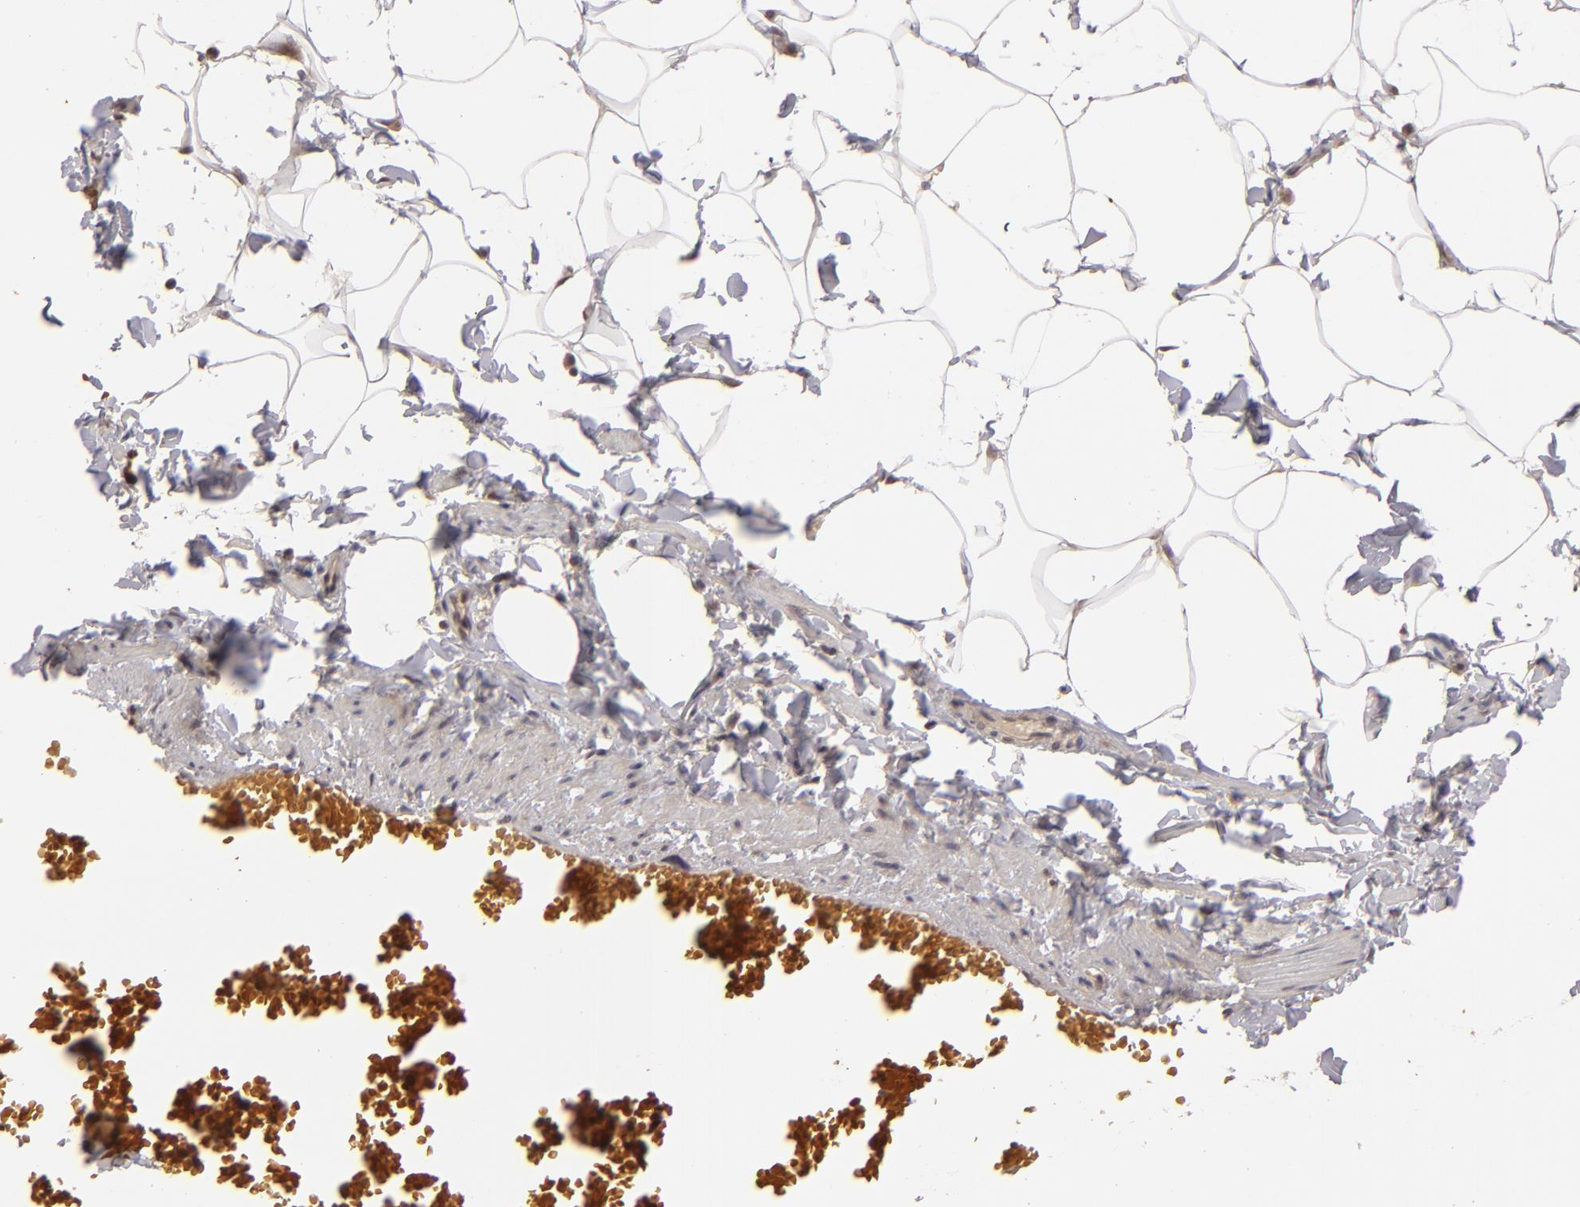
{"staining": {"intensity": "weak", "quantity": "25%-75%", "location": "cytoplasmic/membranous"}, "tissue": "adipose tissue", "cell_type": "Adipocytes", "image_type": "normal", "snomed": [{"axis": "morphology", "description": "Normal tissue, NOS"}, {"axis": "topography", "description": "Vascular tissue"}], "caption": "IHC photomicrograph of unremarkable adipose tissue: adipose tissue stained using immunohistochemistry shows low levels of weak protein expression localized specifically in the cytoplasmic/membranous of adipocytes, appearing as a cytoplasmic/membranous brown color.", "gene": "DFFA", "patient": {"sex": "male", "age": 41}}